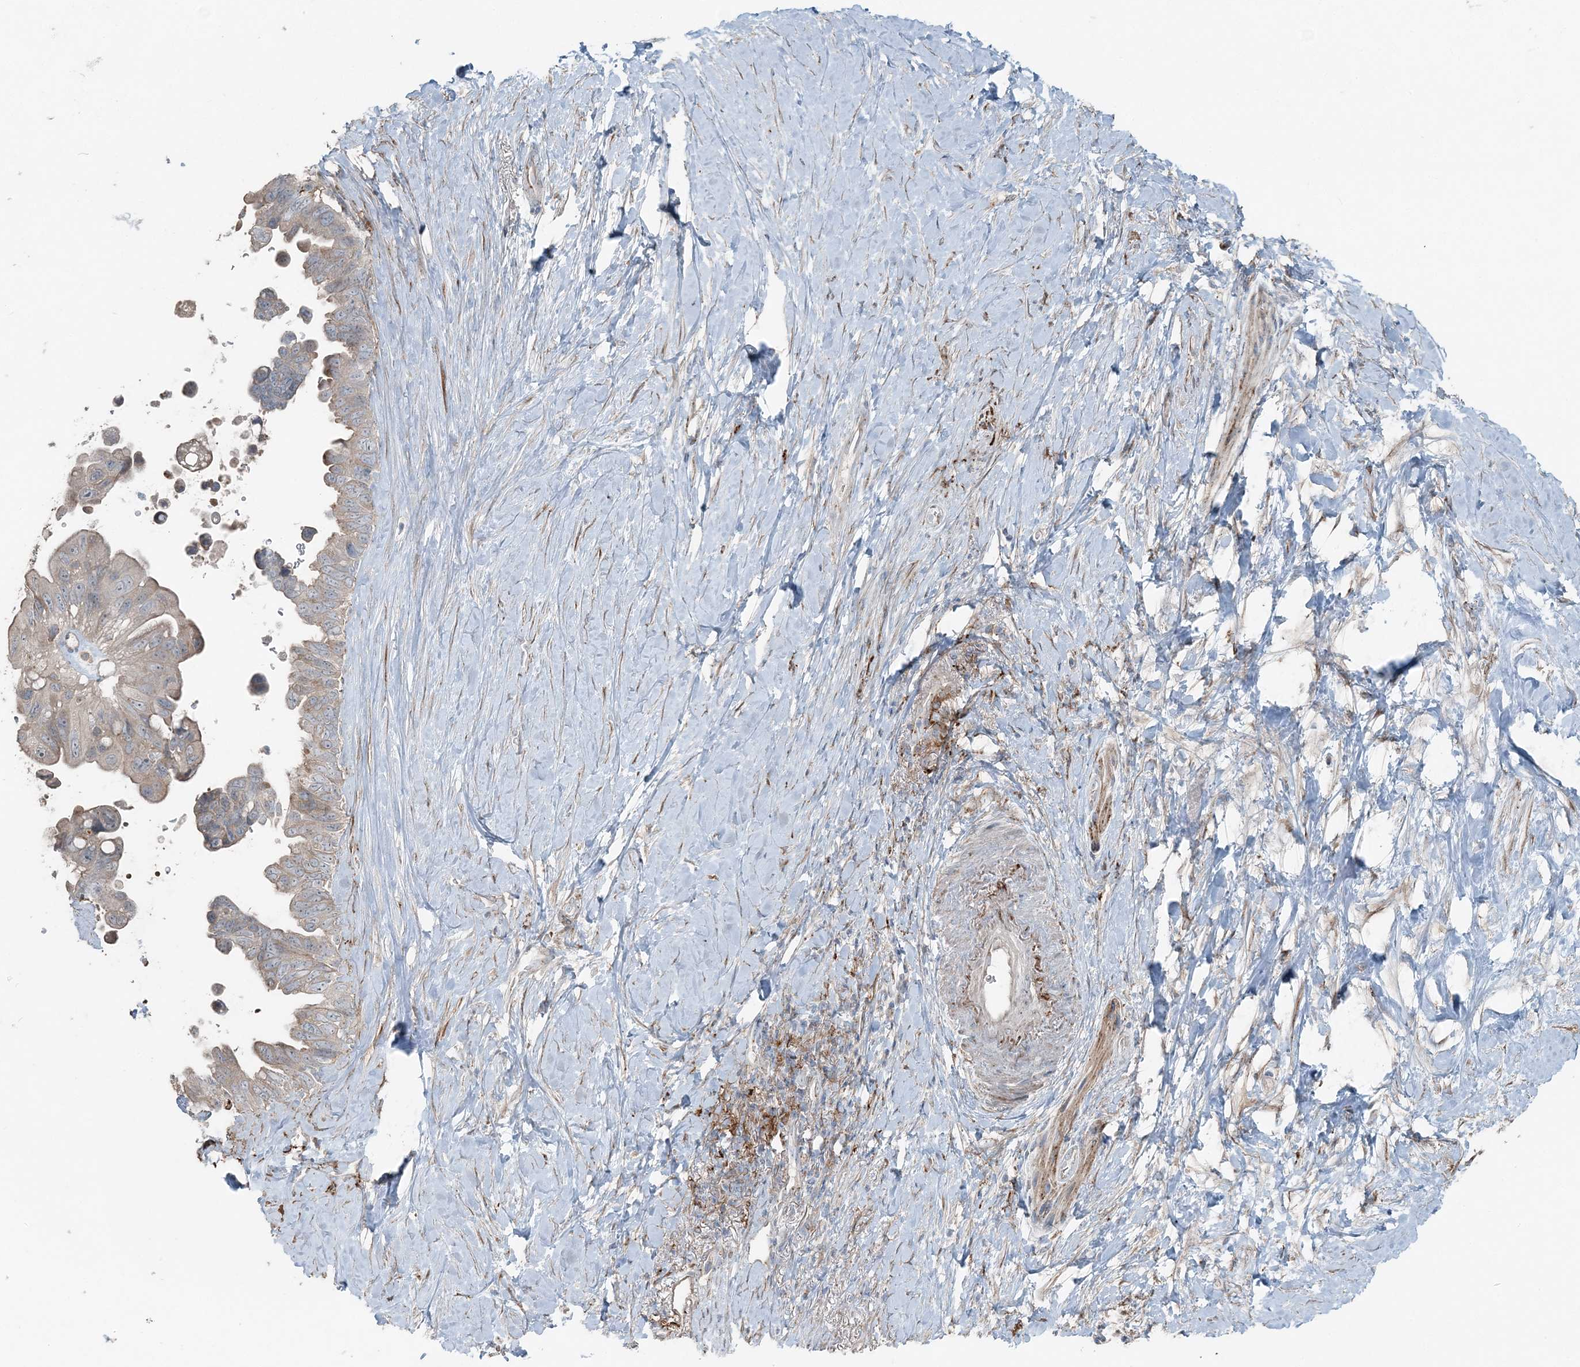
{"staining": {"intensity": "weak", "quantity": "<25%", "location": "cytoplasmic/membranous"}, "tissue": "pancreatic cancer", "cell_type": "Tumor cells", "image_type": "cancer", "snomed": [{"axis": "morphology", "description": "Adenocarcinoma, NOS"}, {"axis": "topography", "description": "Pancreas"}], "caption": "DAB immunohistochemical staining of human adenocarcinoma (pancreatic) shows no significant positivity in tumor cells.", "gene": "KY", "patient": {"sex": "female", "age": 72}}